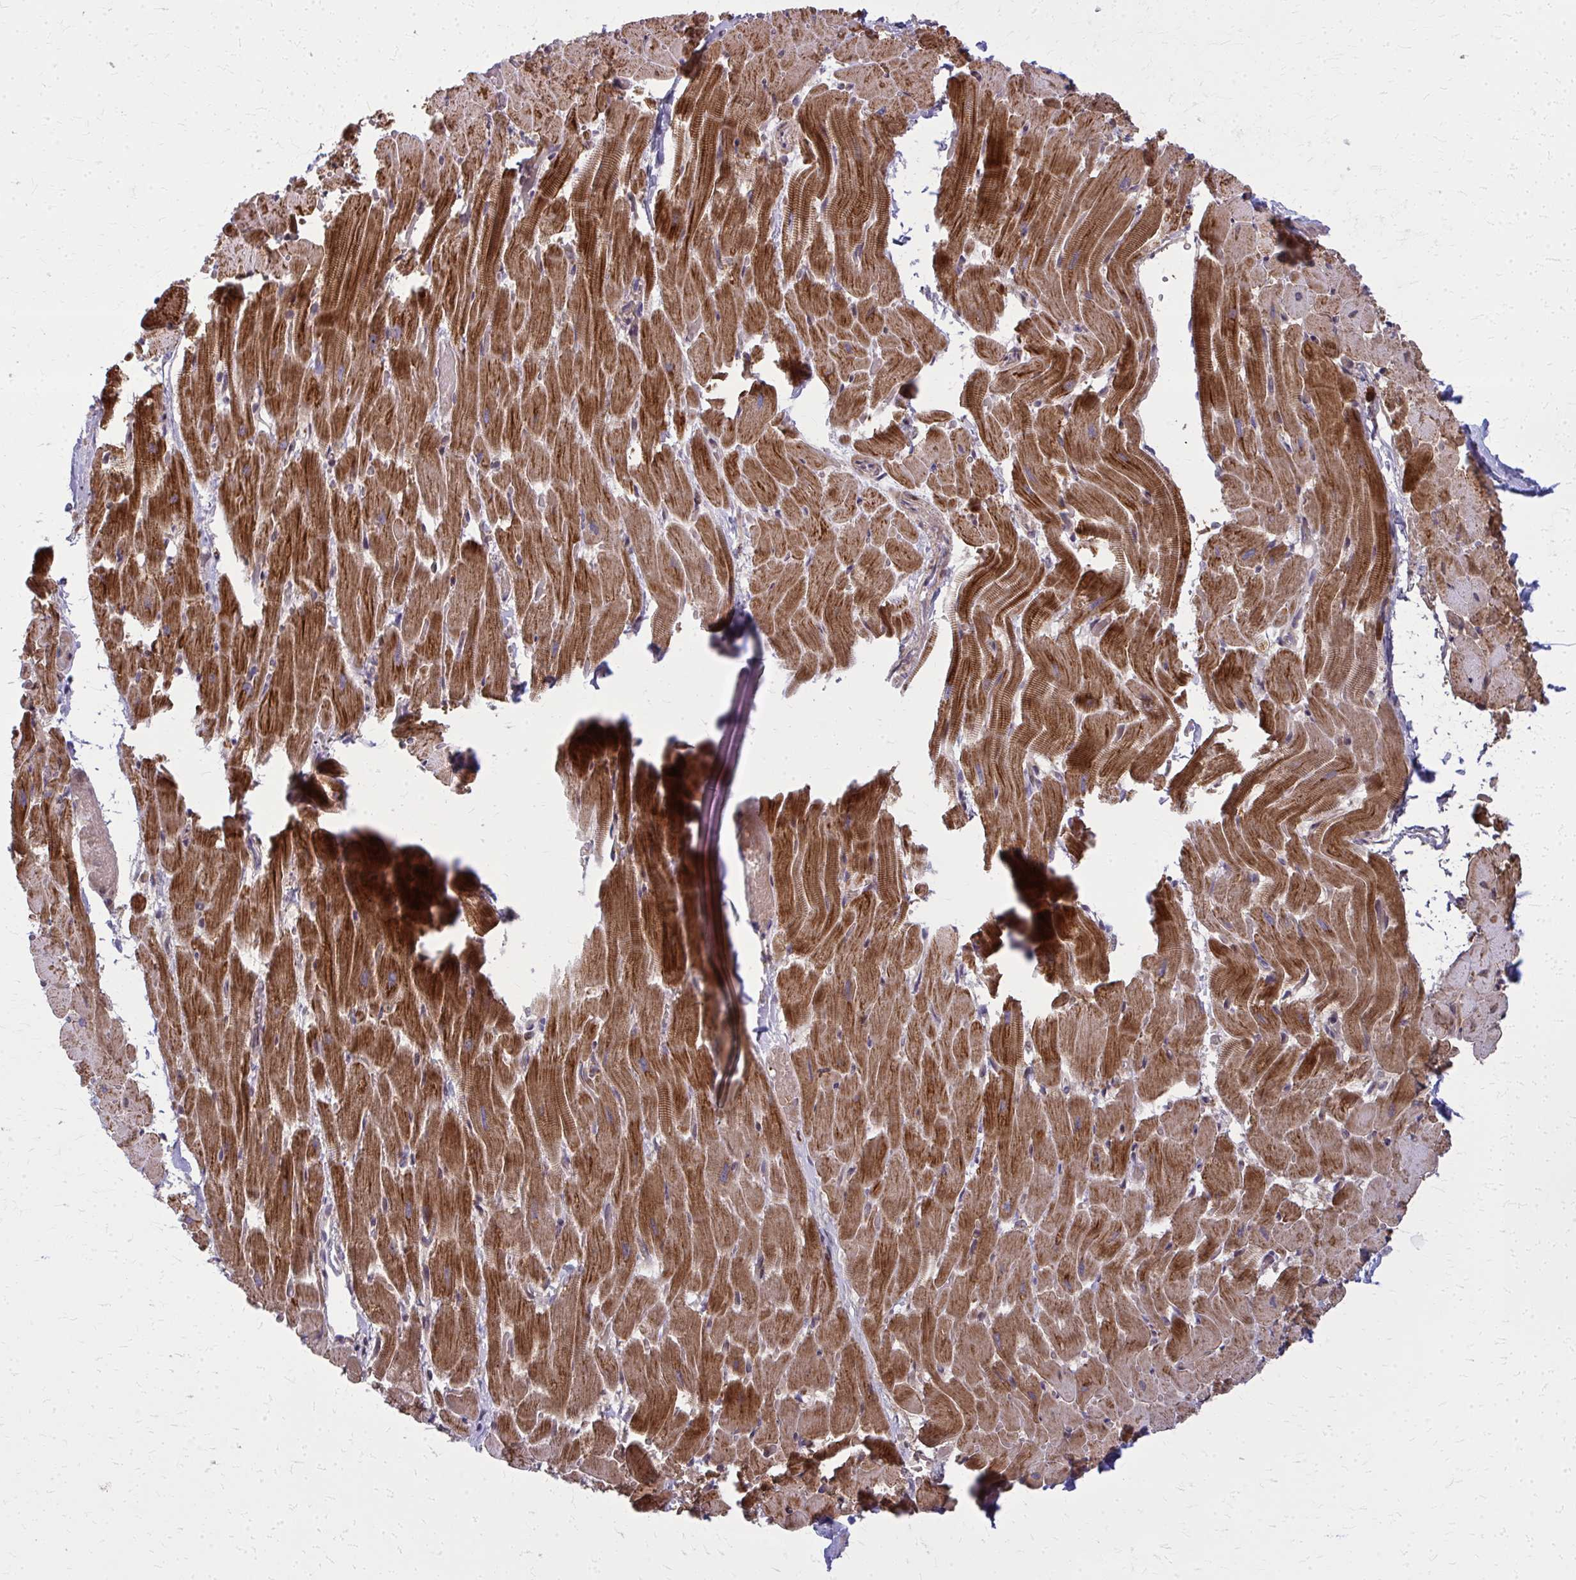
{"staining": {"intensity": "strong", "quantity": ">75%", "location": "cytoplasmic/membranous"}, "tissue": "heart muscle", "cell_type": "Cardiomyocytes", "image_type": "normal", "snomed": [{"axis": "morphology", "description": "Normal tissue, NOS"}, {"axis": "topography", "description": "Heart"}], "caption": "Protein staining by immunohistochemistry shows strong cytoplasmic/membranous positivity in approximately >75% of cardiomyocytes in unremarkable heart muscle. Immunohistochemistry (ihc) stains the protein of interest in brown and the nuclei are stained blue.", "gene": "MCCC1", "patient": {"sex": "male", "age": 37}}